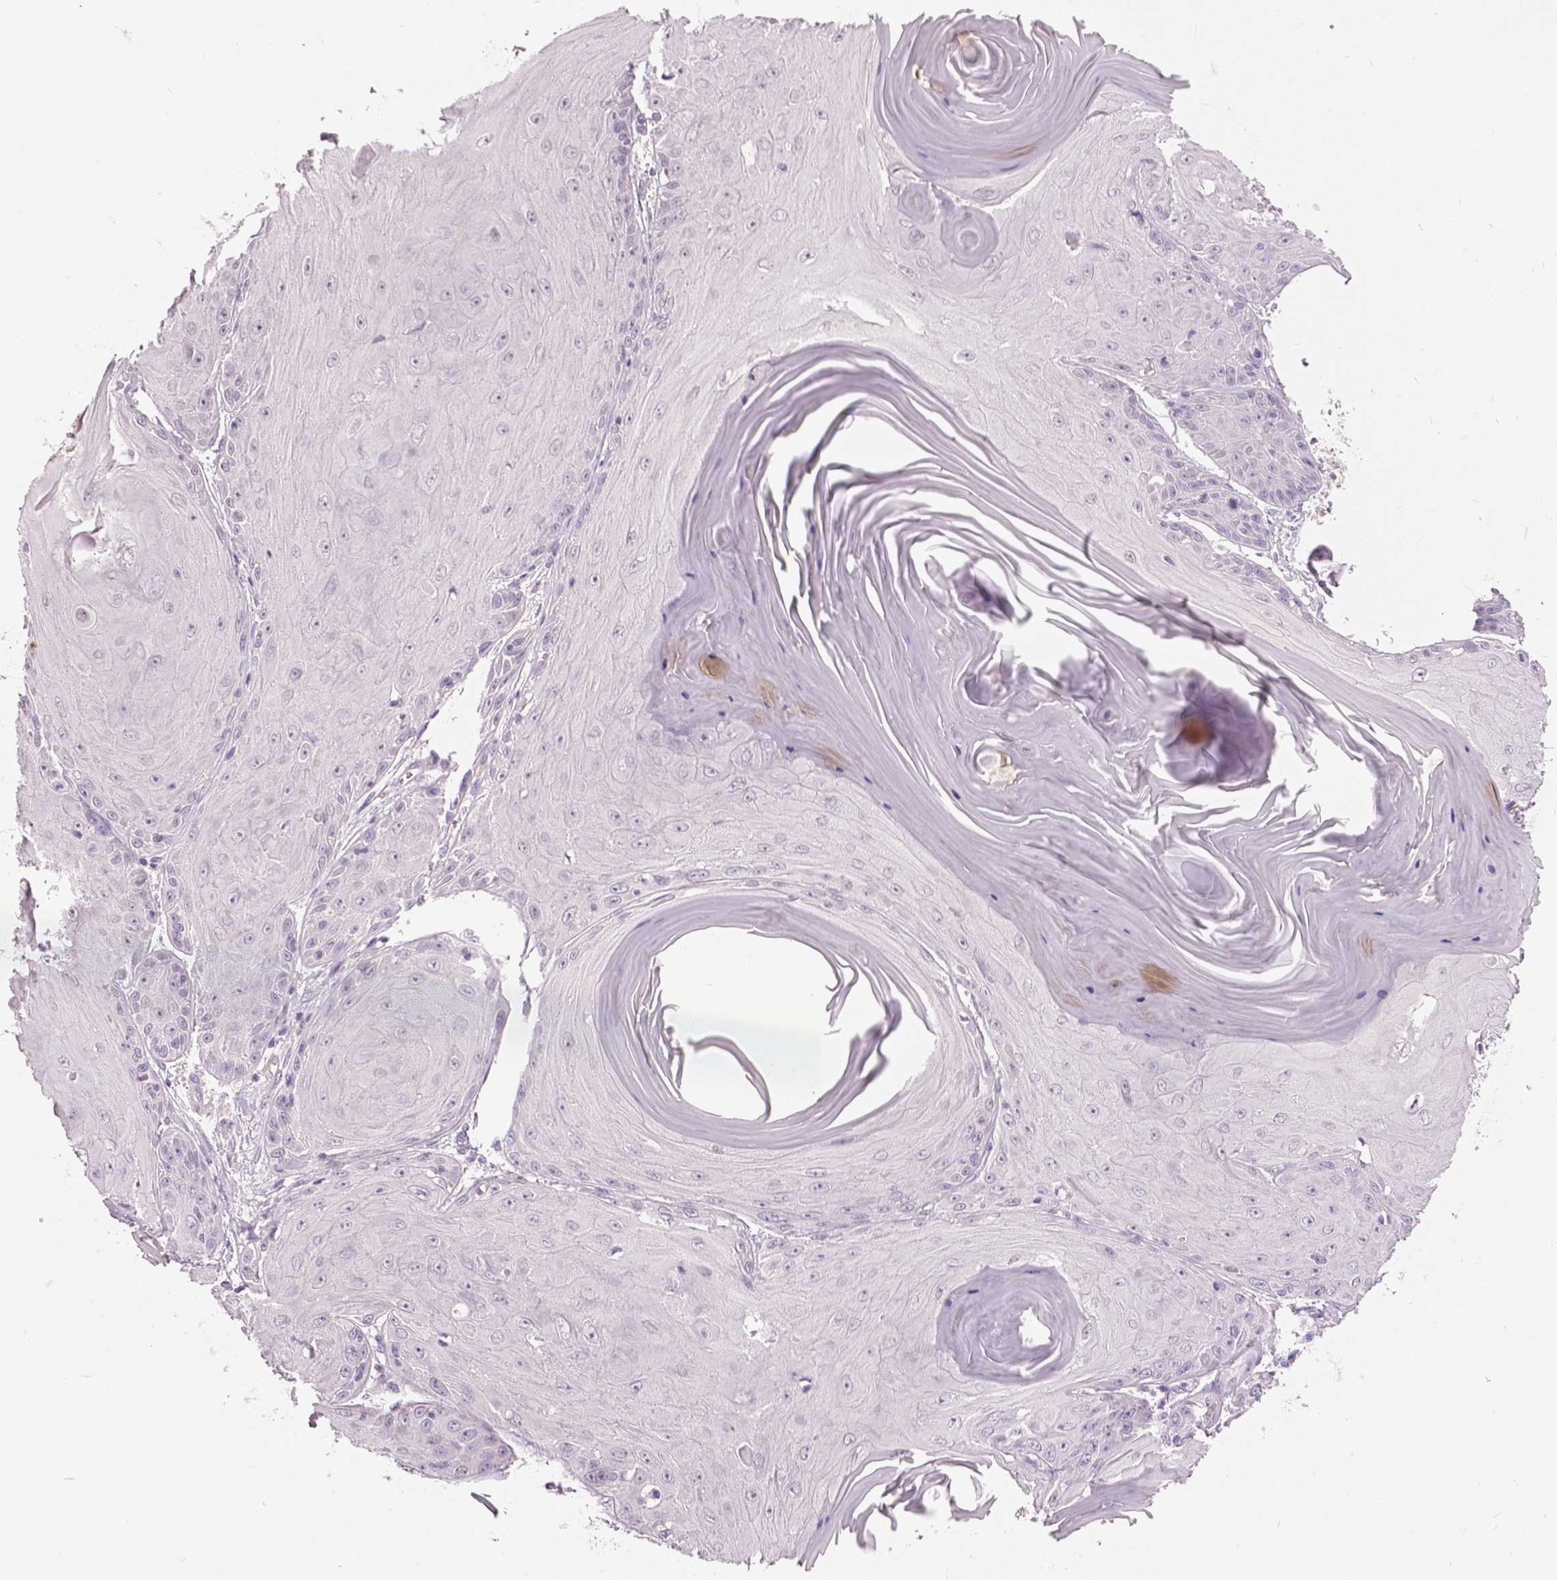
{"staining": {"intensity": "negative", "quantity": "none", "location": "none"}, "tissue": "skin cancer", "cell_type": "Tumor cells", "image_type": "cancer", "snomed": [{"axis": "morphology", "description": "Squamous cell carcinoma, NOS"}, {"axis": "topography", "description": "Skin"}, {"axis": "topography", "description": "Vulva"}], "caption": "This is a photomicrograph of IHC staining of squamous cell carcinoma (skin), which shows no staining in tumor cells.", "gene": "FOXA1", "patient": {"sex": "female", "age": 85}}